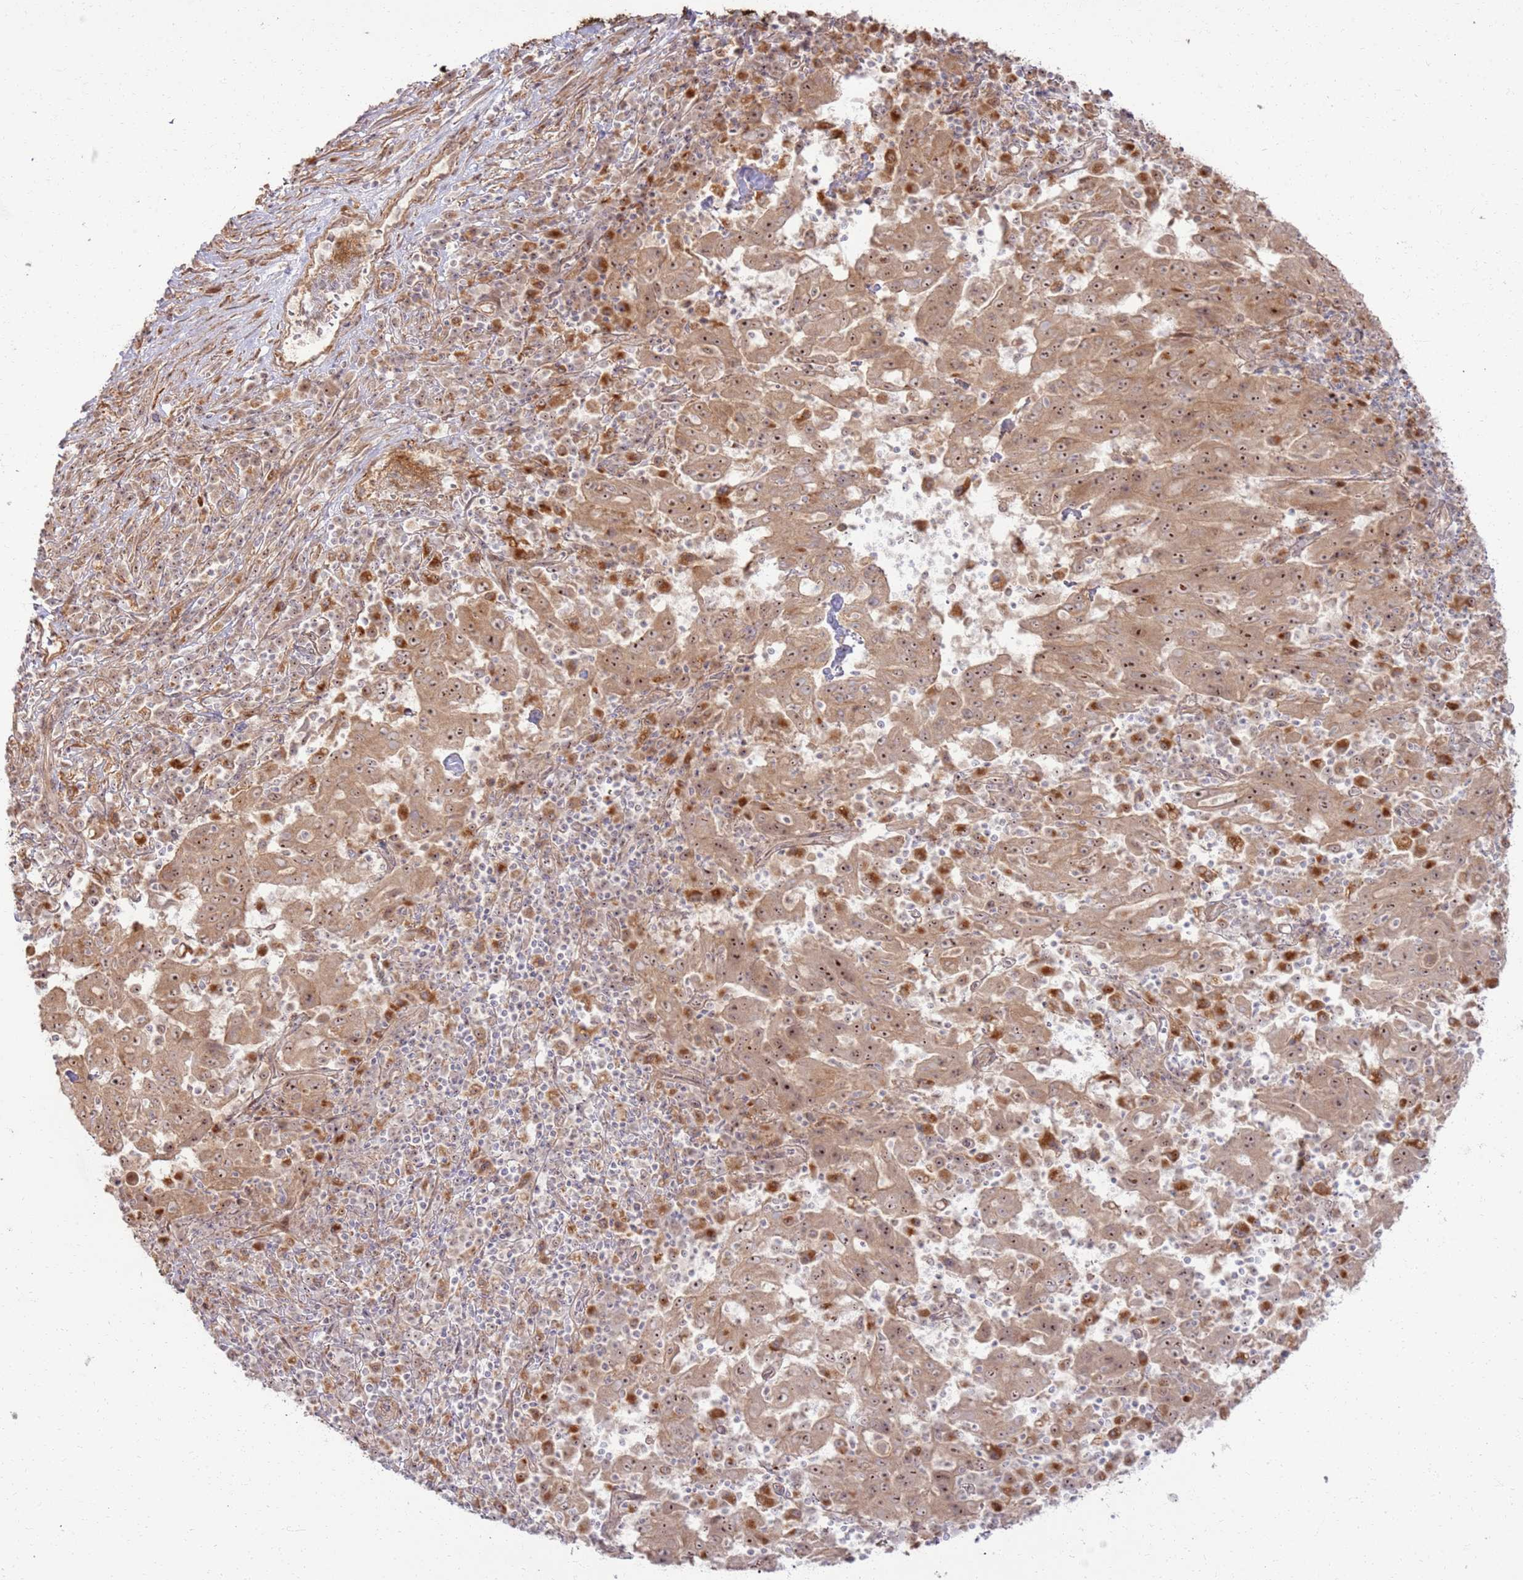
{"staining": {"intensity": "moderate", "quantity": ">75%", "location": "cytoplasmic/membranous,nuclear"}, "tissue": "pancreatic cancer", "cell_type": "Tumor cells", "image_type": "cancer", "snomed": [{"axis": "morphology", "description": "Adenocarcinoma, NOS"}, {"axis": "topography", "description": "Pancreas"}], "caption": "This histopathology image exhibits IHC staining of pancreatic cancer (adenocarcinoma), with medium moderate cytoplasmic/membranous and nuclear expression in approximately >75% of tumor cells.", "gene": "CNPY1", "patient": {"sex": "male", "age": 63}}